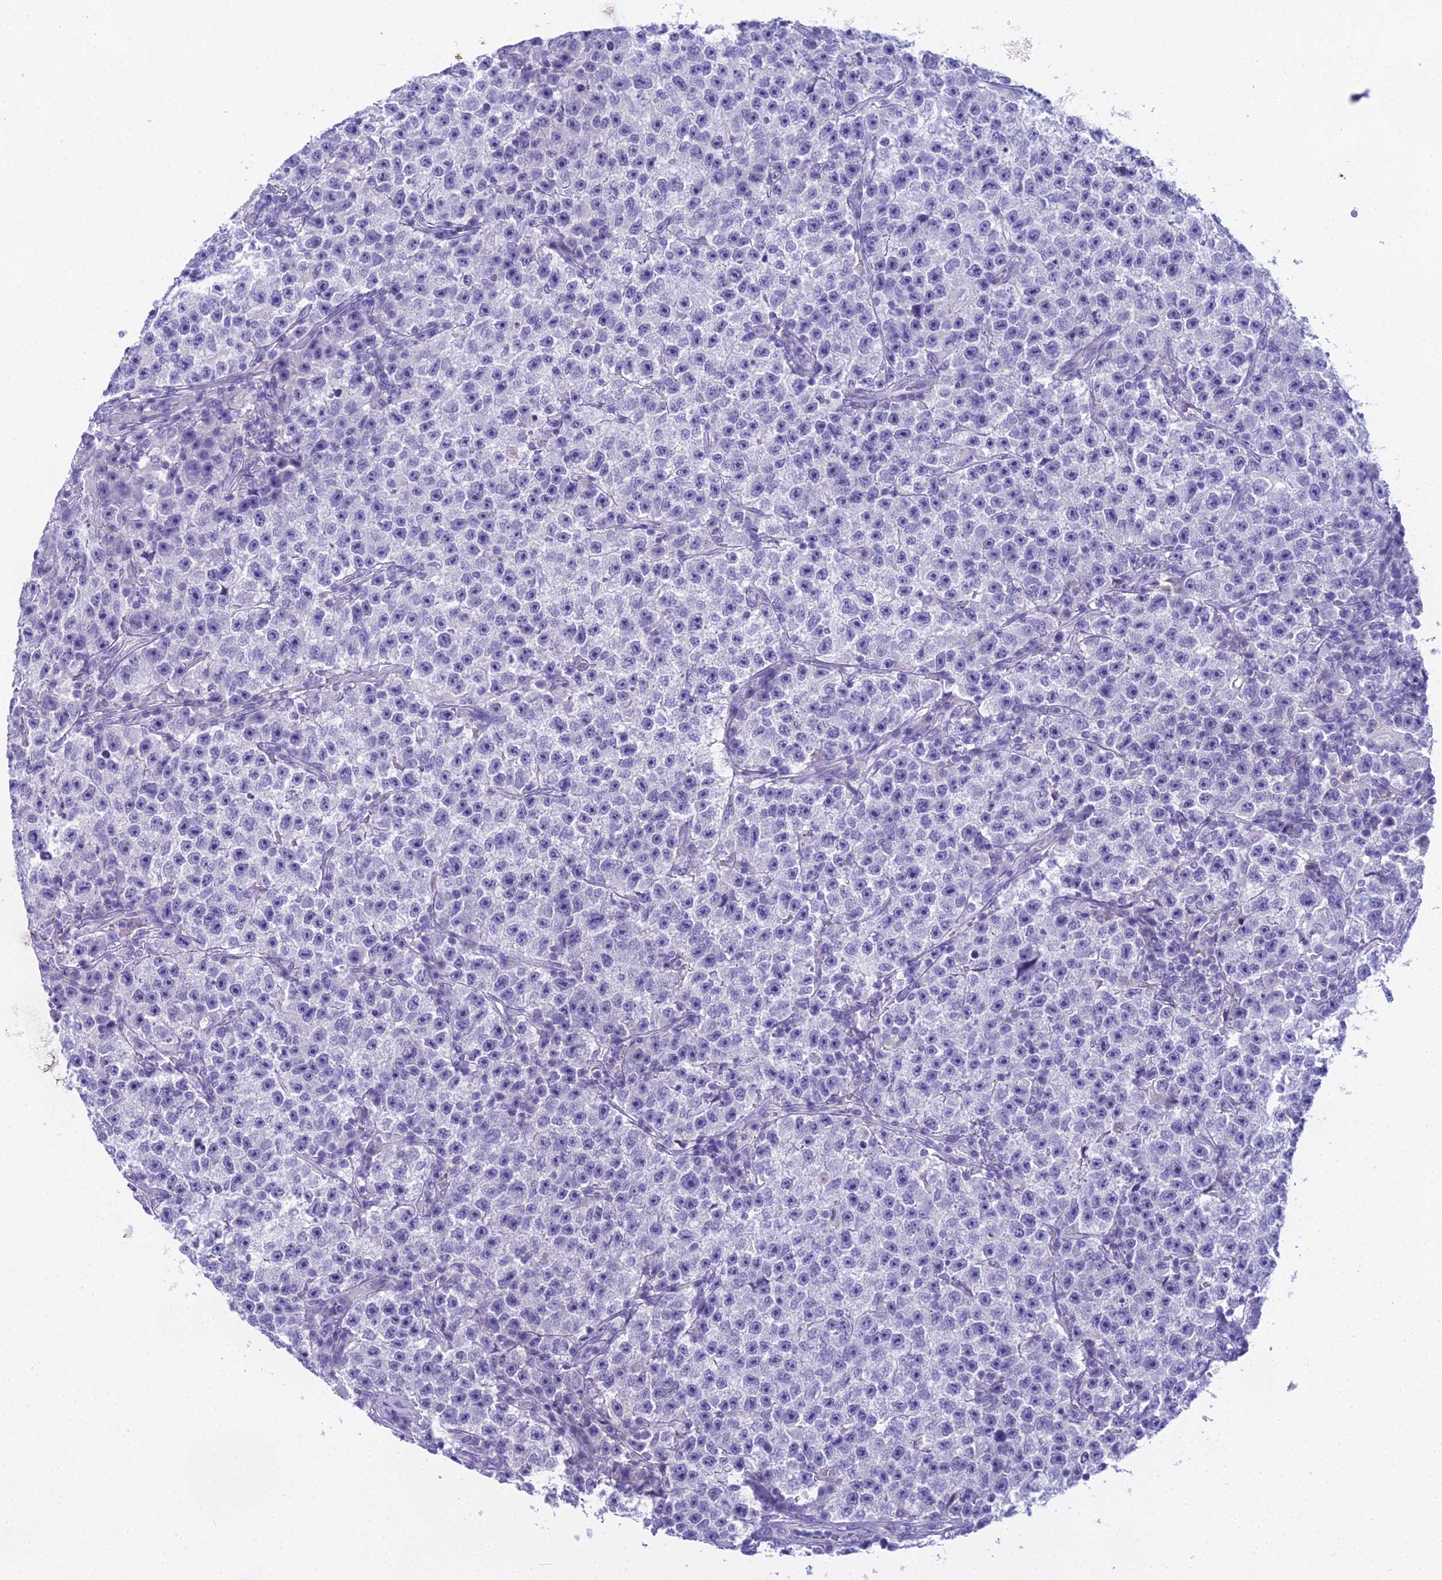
{"staining": {"intensity": "negative", "quantity": "none", "location": "none"}, "tissue": "testis cancer", "cell_type": "Tumor cells", "image_type": "cancer", "snomed": [{"axis": "morphology", "description": "Seminoma, NOS"}, {"axis": "topography", "description": "Testis"}], "caption": "Testis cancer (seminoma) stained for a protein using IHC shows no expression tumor cells.", "gene": "UNC80", "patient": {"sex": "male", "age": 22}}